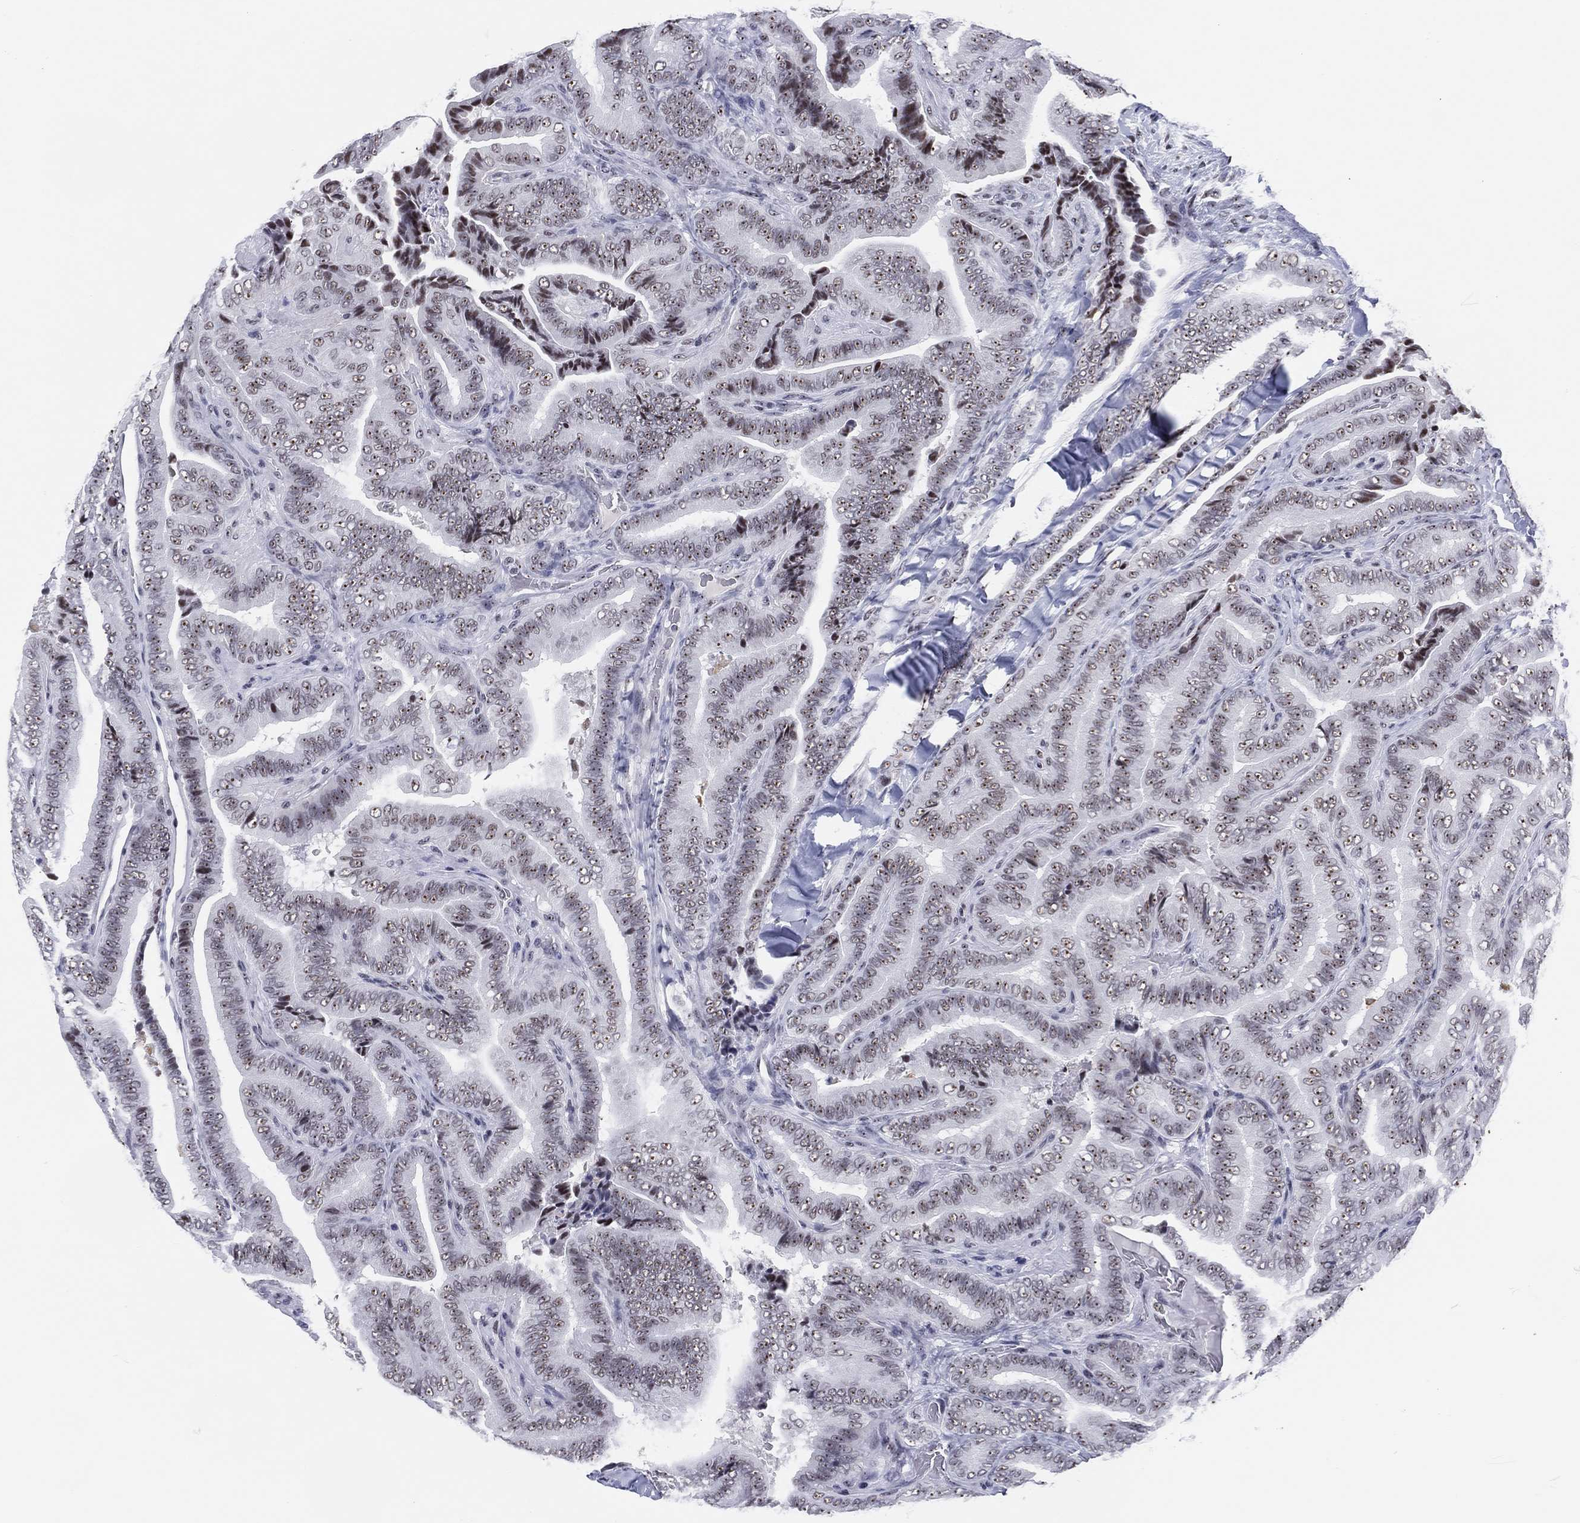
{"staining": {"intensity": "weak", "quantity": "25%-75%", "location": "nuclear"}, "tissue": "thyroid cancer", "cell_type": "Tumor cells", "image_type": "cancer", "snomed": [{"axis": "morphology", "description": "Papillary adenocarcinoma, NOS"}, {"axis": "topography", "description": "Thyroid gland"}], "caption": "This image shows immunohistochemistry (IHC) staining of human thyroid cancer, with low weak nuclear expression in approximately 25%-75% of tumor cells.", "gene": "MAPK8IP1", "patient": {"sex": "male", "age": 61}}